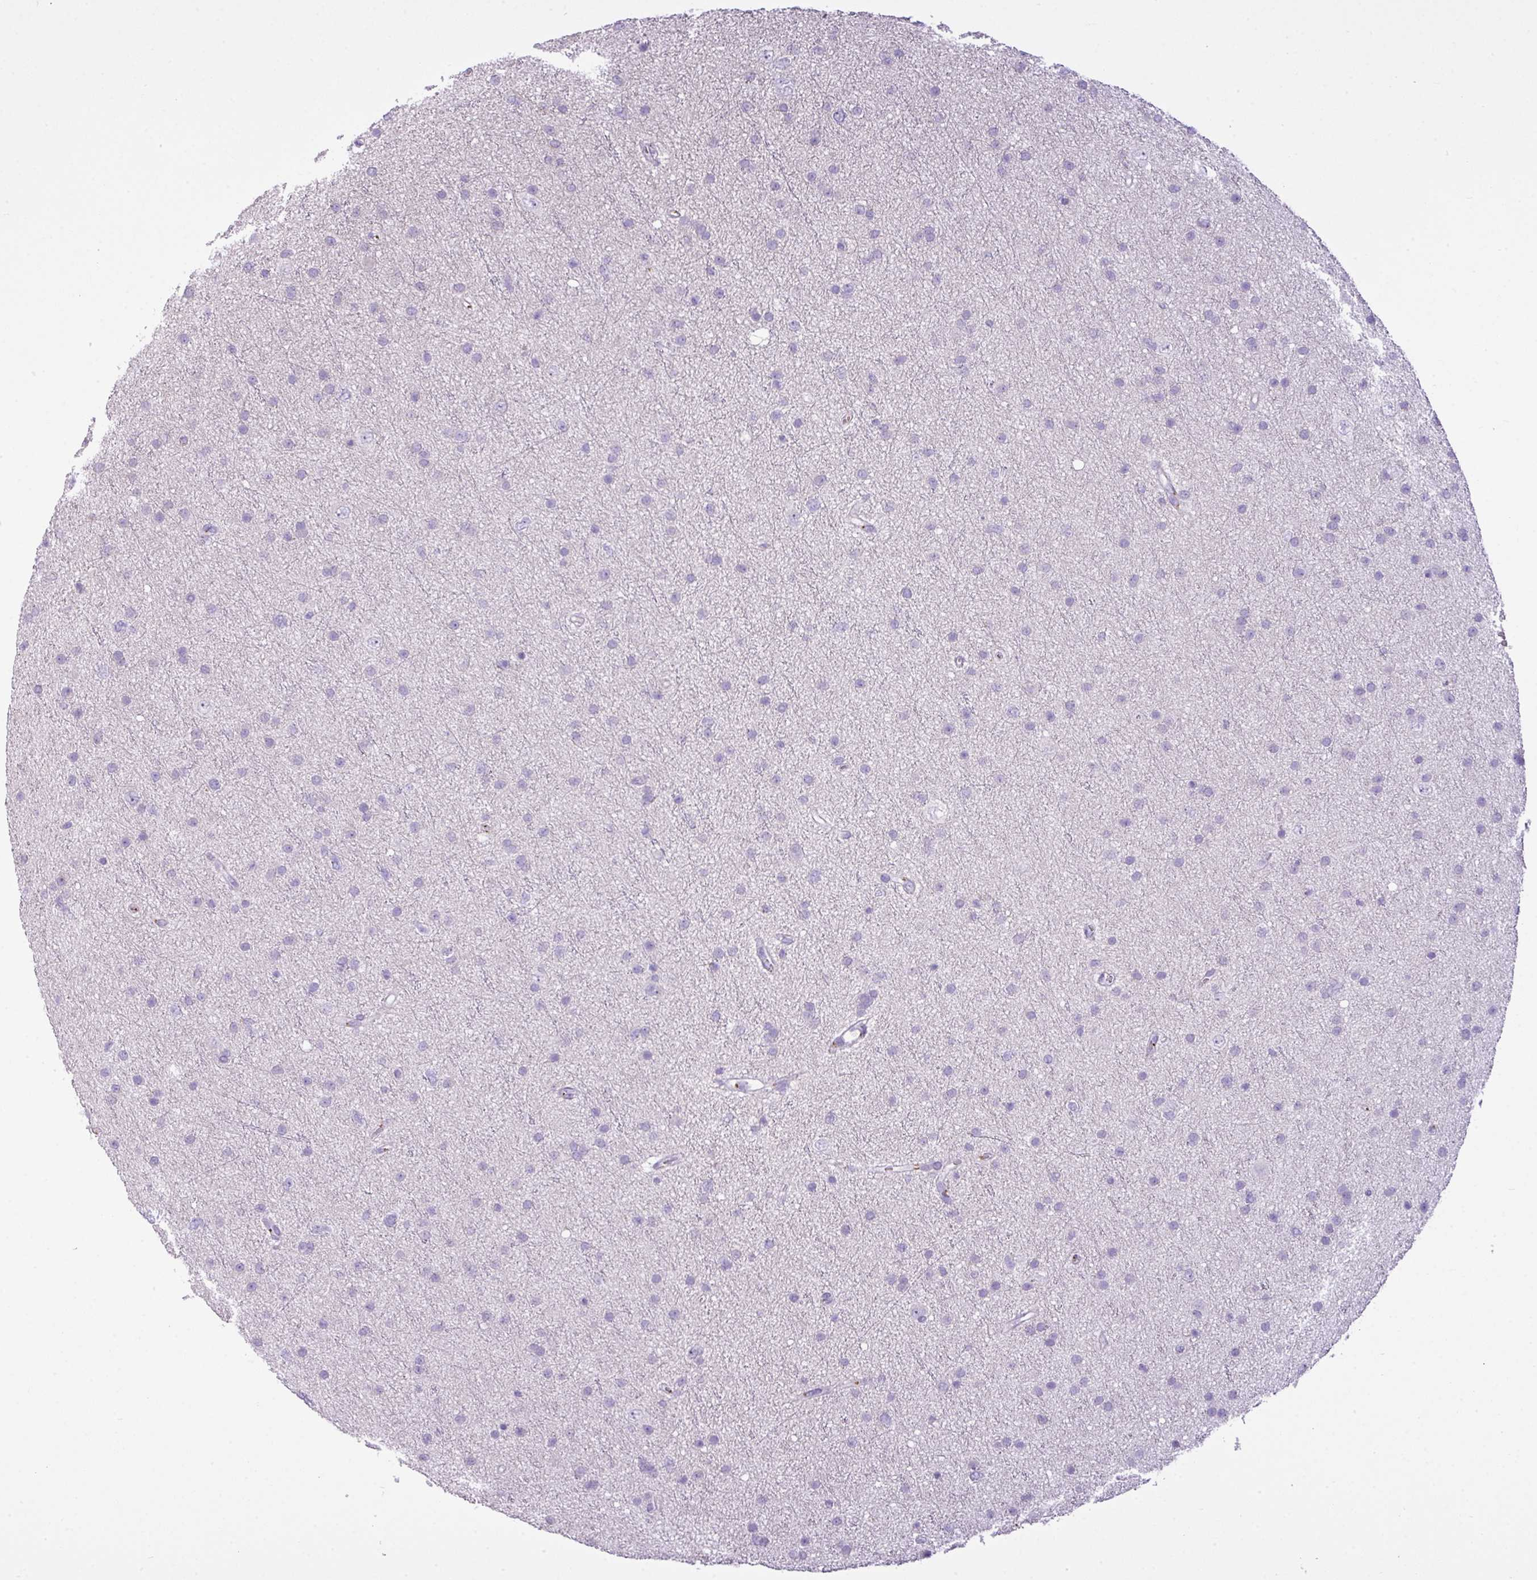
{"staining": {"intensity": "negative", "quantity": "none", "location": "none"}, "tissue": "glioma", "cell_type": "Tumor cells", "image_type": "cancer", "snomed": [{"axis": "morphology", "description": "Glioma, malignant, Low grade"}, {"axis": "topography", "description": "Cerebral cortex"}], "caption": "The image demonstrates no significant staining in tumor cells of glioma.", "gene": "FAM43A", "patient": {"sex": "female", "age": 39}}